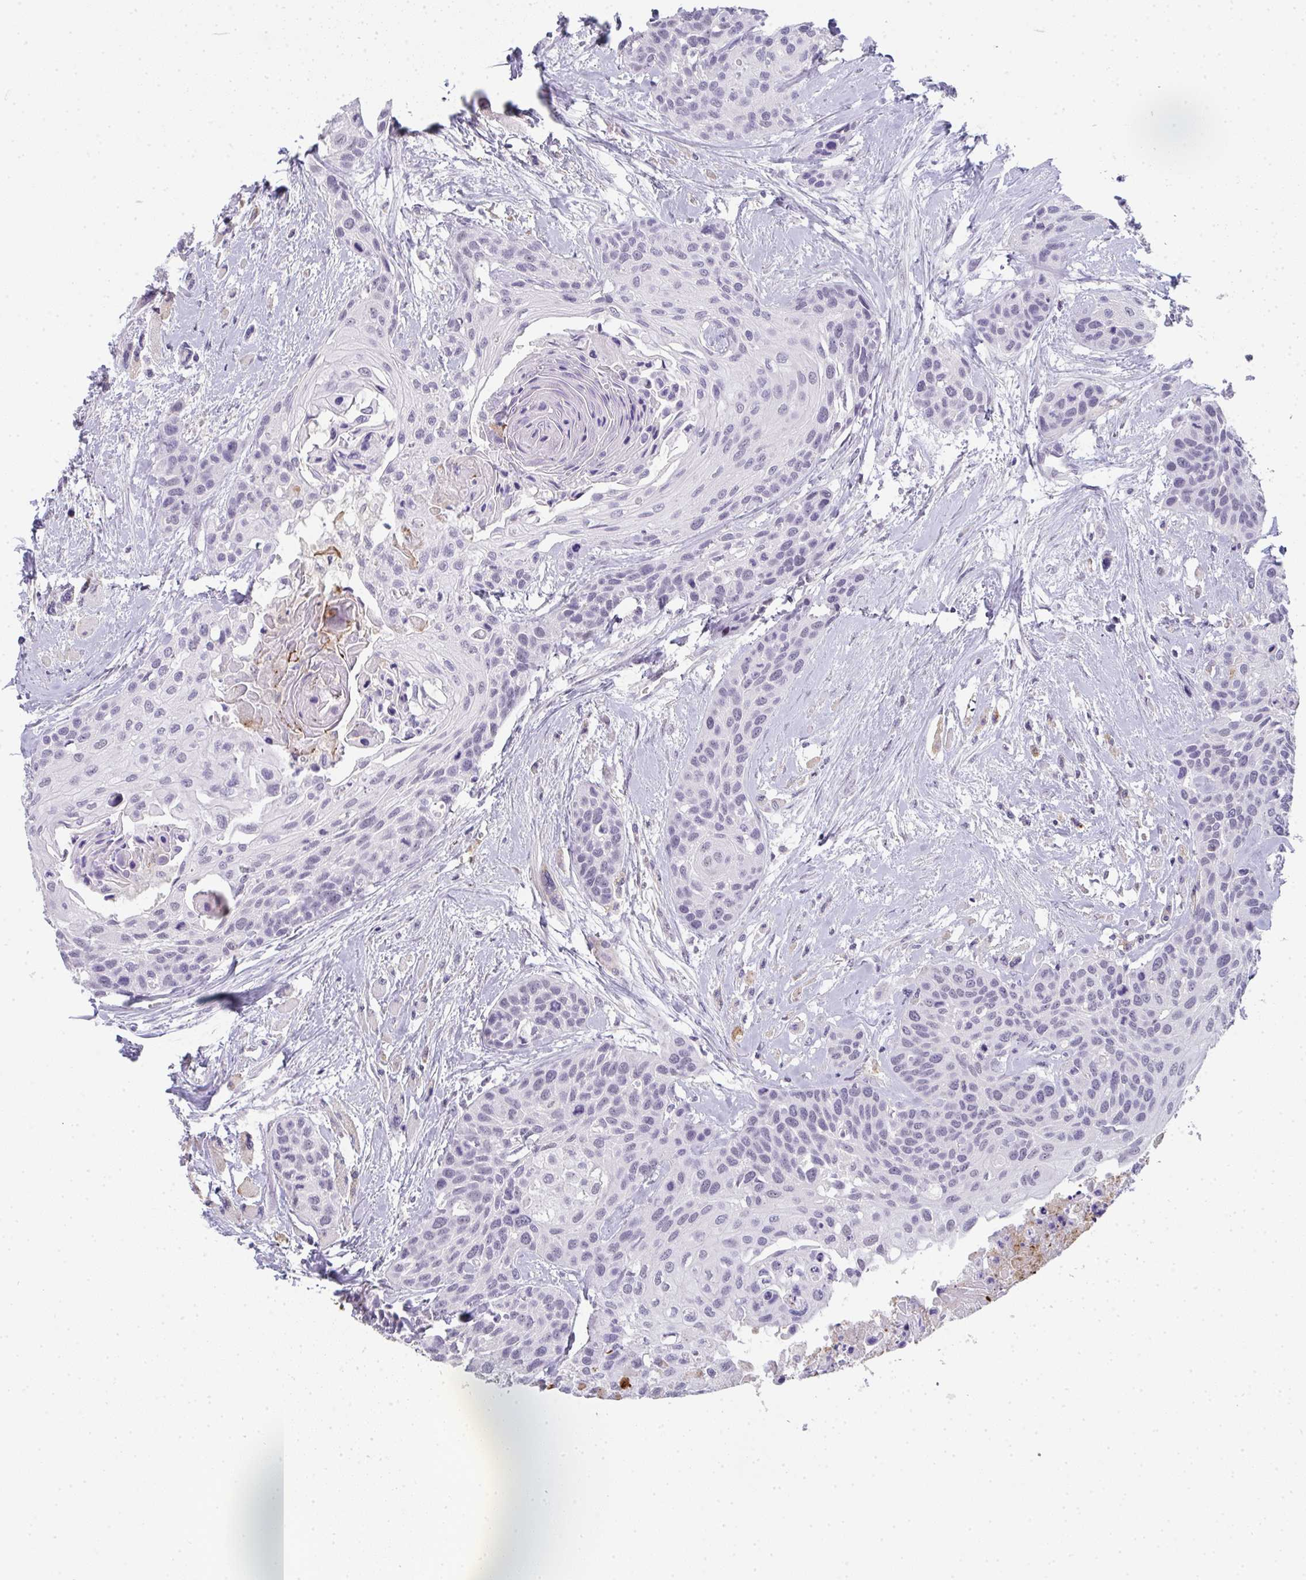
{"staining": {"intensity": "negative", "quantity": "none", "location": "none"}, "tissue": "head and neck cancer", "cell_type": "Tumor cells", "image_type": "cancer", "snomed": [{"axis": "morphology", "description": "Squamous cell carcinoma, NOS"}, {"axis": "topography", "description": "Head-Neck"}], "caption": "High magnification brightfield microscopy of squamous cell carcinoma (head and neck) stained with DAB (3,3'-diaminobenzidine) (brown) and counterstained with hematoxylin (blue): tumor cells show no significant expression. Nuclei are stained in blue.", "gene": "TNMD", "patient": {"sex": "female", "age": 50}}